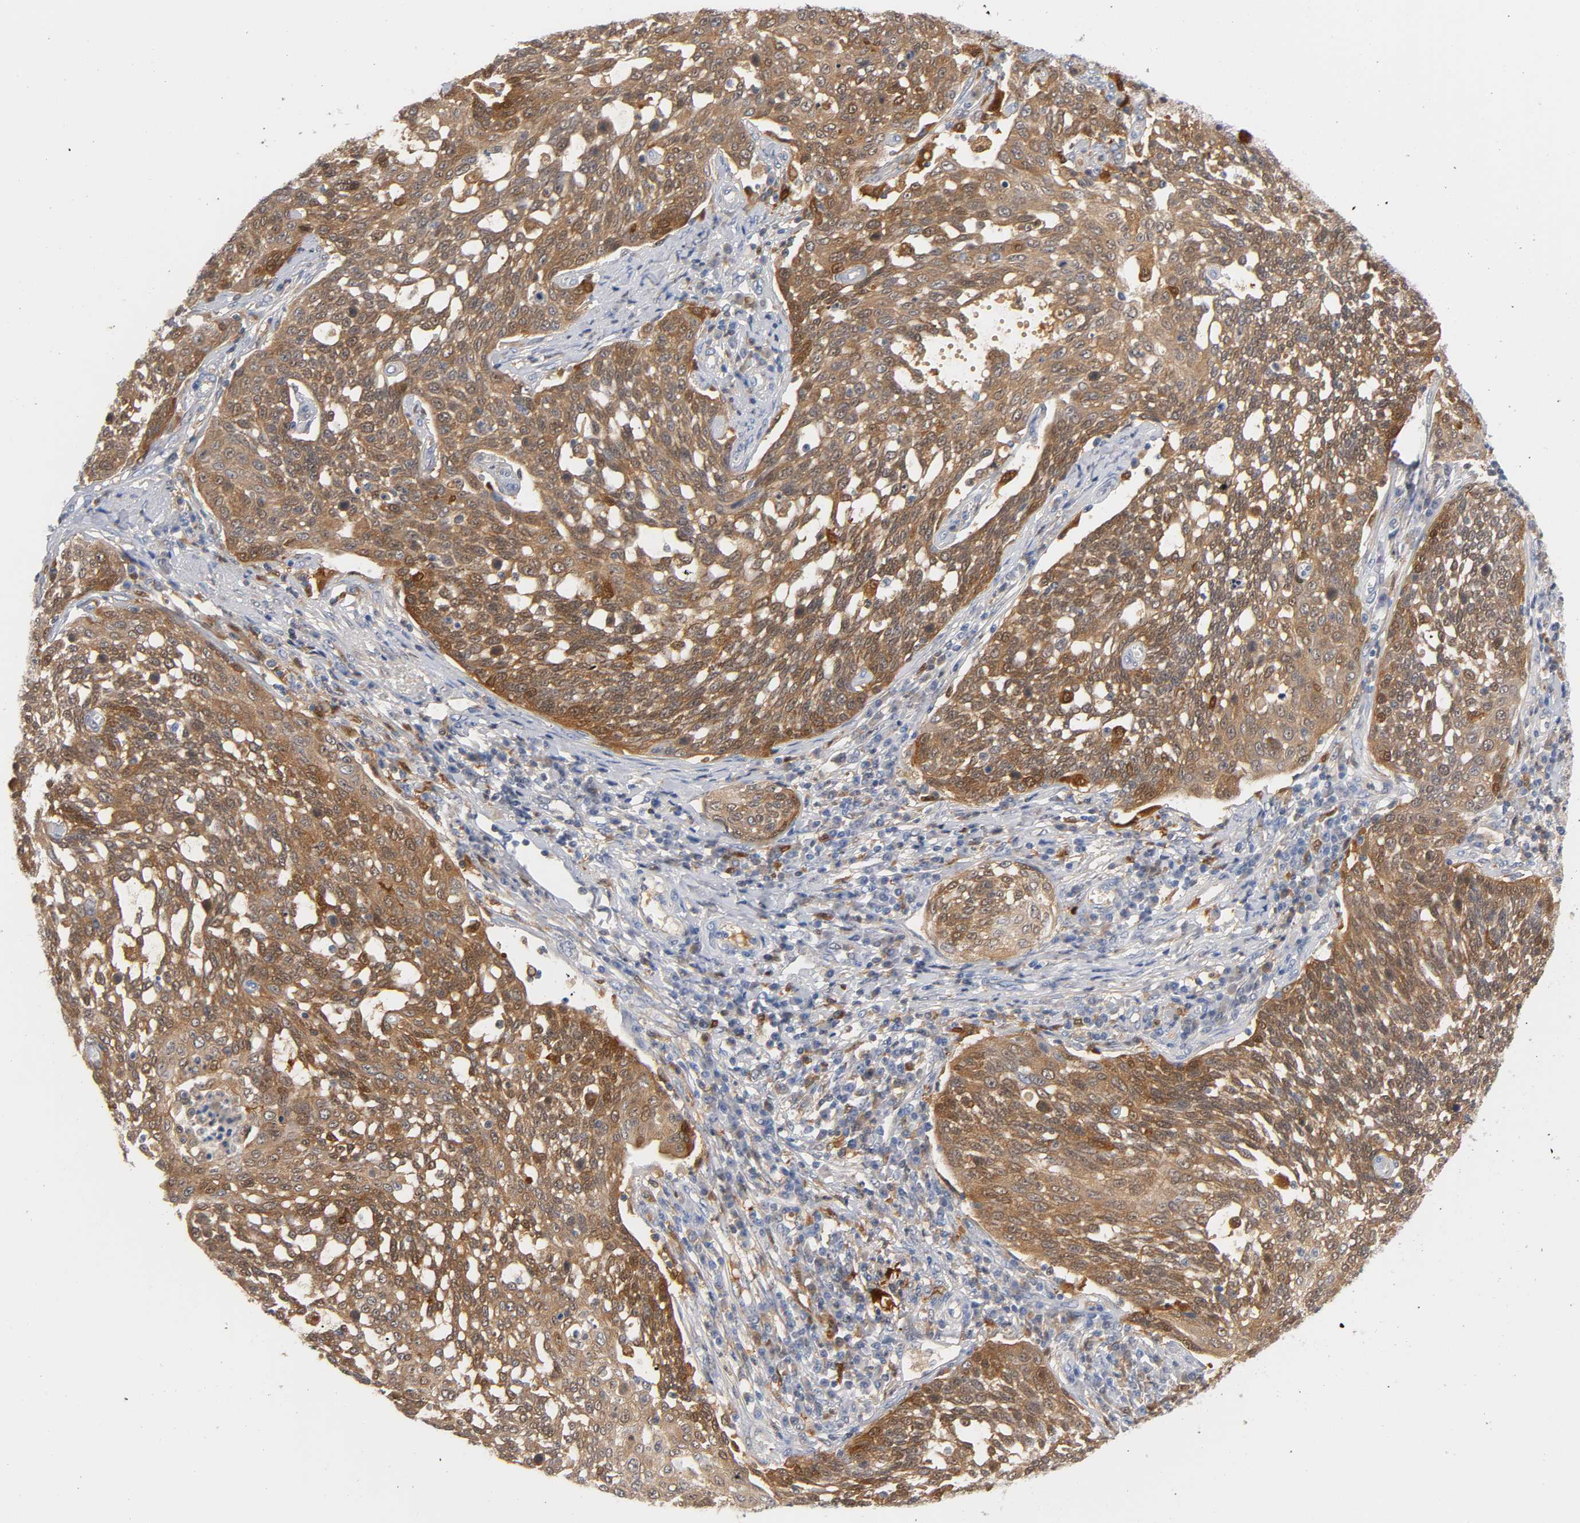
{"staining": {"intensity": "moderate", "quantity": ">75%", "location": "cytoplasmic/membranous,nuclear"}, "tissue": "cervical cancer", "cell_type": "Tumor cells", "image_type": "cancer", "snomed": [{"axis": "morphology", "description": "Squamous cell carcinoma, NOS"}, {"axis": "topography", "description": "Cervix"}], "caption": "Cervical cancer (squamous cell carcinoma) stained for a protein (brown) shows moderate cytoplasmic/membranous and nuclear positive positivity in about >75% of tumor cells.", "gene": "IL18", "patient": {"sex": "female", "age": 34}}